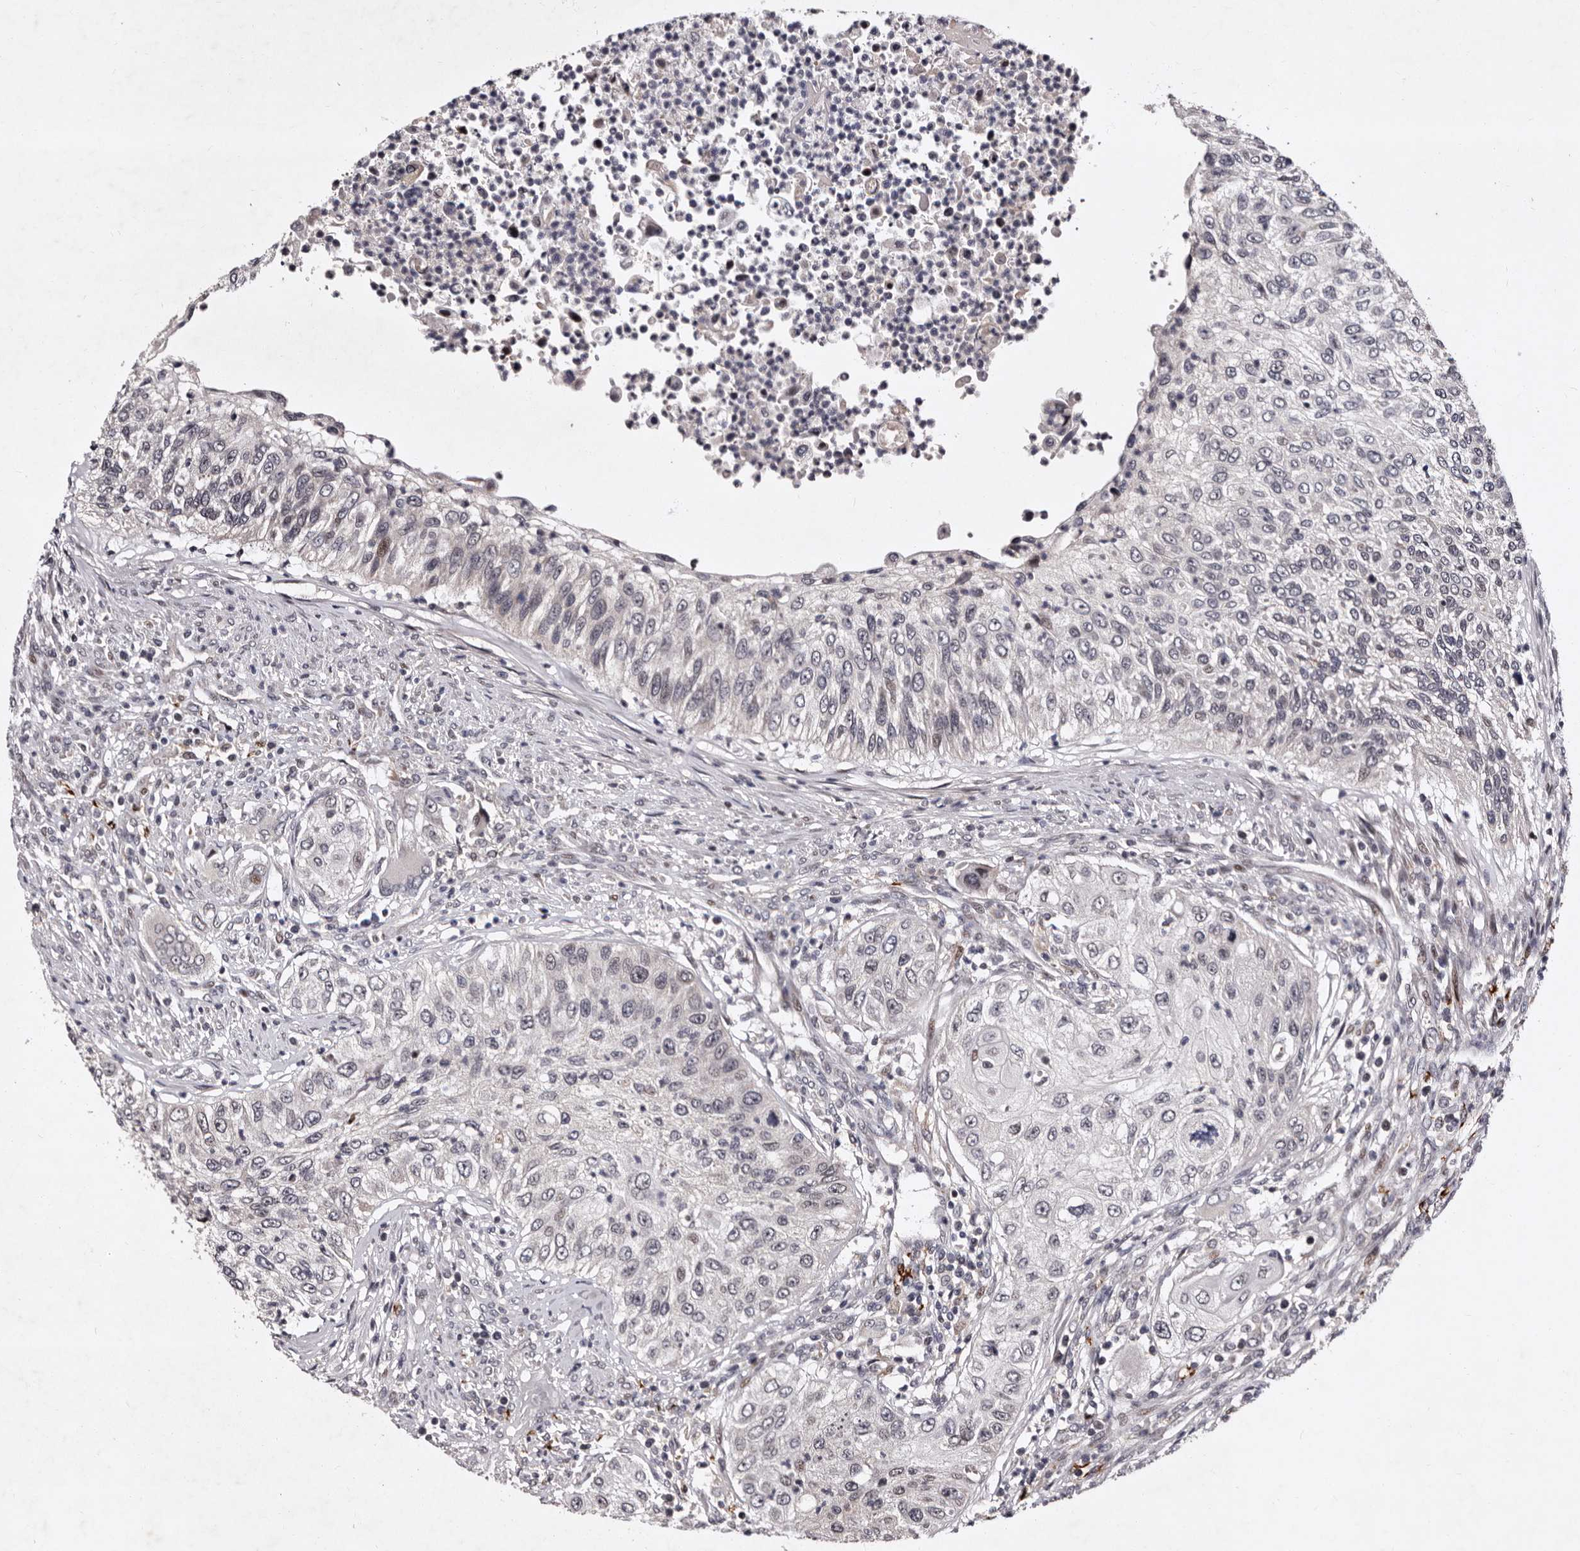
{"staining": {"intensity": "negative", "quantity": "none", "location": "none"}, "tissue": "urothelial cancer", "cell_type": "Tumor cells", "image_type": "cancer", "snomed": [{"axis": "morphology", "description": "Urothelial carcinoma, High grade"}, {"axis": "topography", "description": "Urinary bladder"}], "caption": "This micrograph is of urothelial carcinoma (high-grade) stained with IHC to label a protein in brown with the nuclei are counter-stained blue. There is no expression in tumor cells. (Brightfield microscopy of DAB (3,3'-diaminobenzidine) IHC at high magnification).", "gene": "TNKS", "patient": {"sex": "female", "age": 60}}